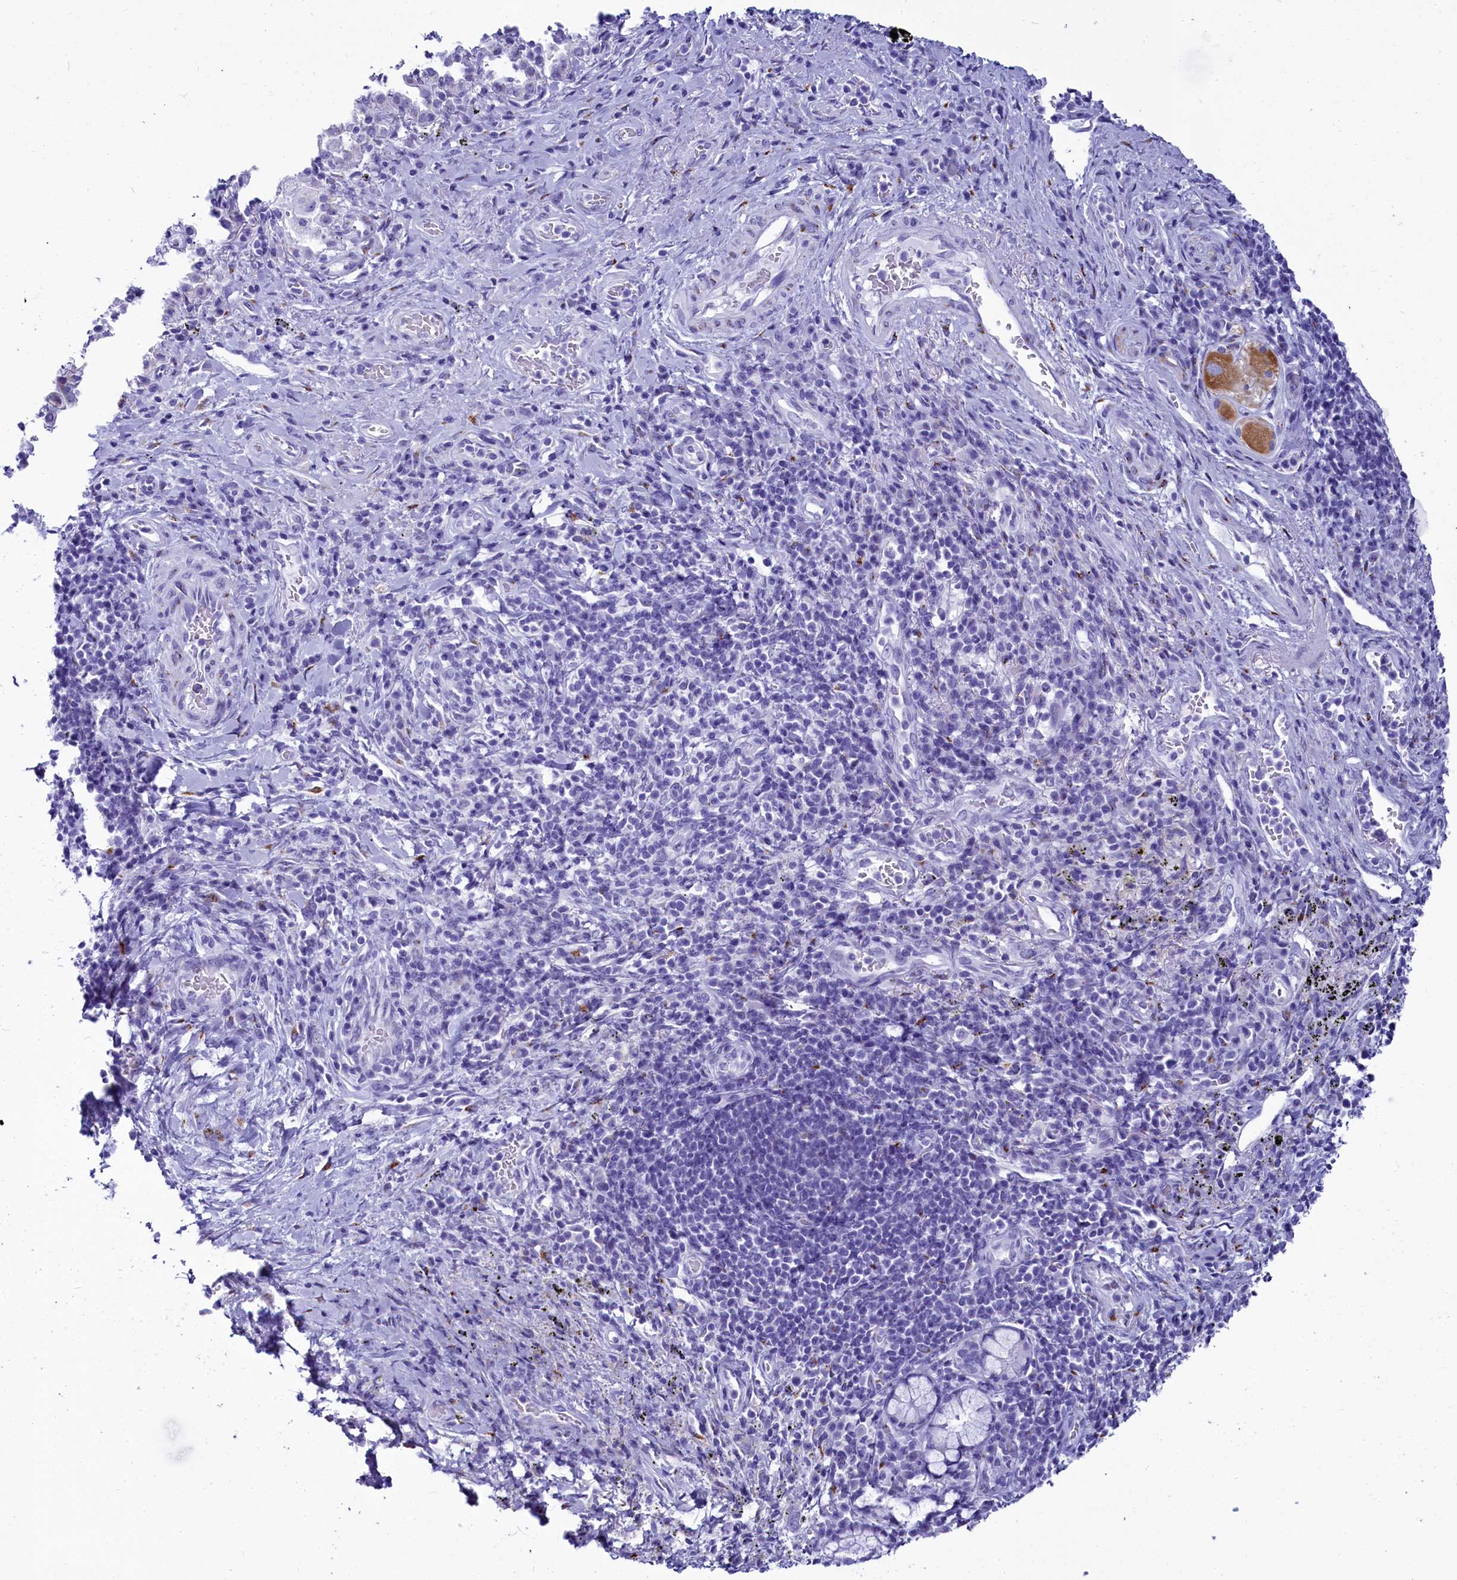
{"staining": {"intensity": "negative", "quantity": "none", "location": "none"}, "tissue": "adipose tissue", "cell_type": "Adipocytes", "image_type": "normal", "snomed": [{"axis": "morphology", "description": "Normal tissue, NOS"}, {"axis": "morphology", "description": "Squamous cell carcinoma, NOS"}, {"axis": "topography", "description": "Bronchus"}, {"axis": "topography", "description": "Lung"}], "caption": "An immunohistochemistry histopathology image of normal adipose tissue is shown. There is no staining in adipocytes of adipose tissue. The staining is performed using DAB brown chromogen with nuclei counter-stained in using hematoxylin.", "gene": "AP3B2", "patient": {"sex": "male", "age": 64}}